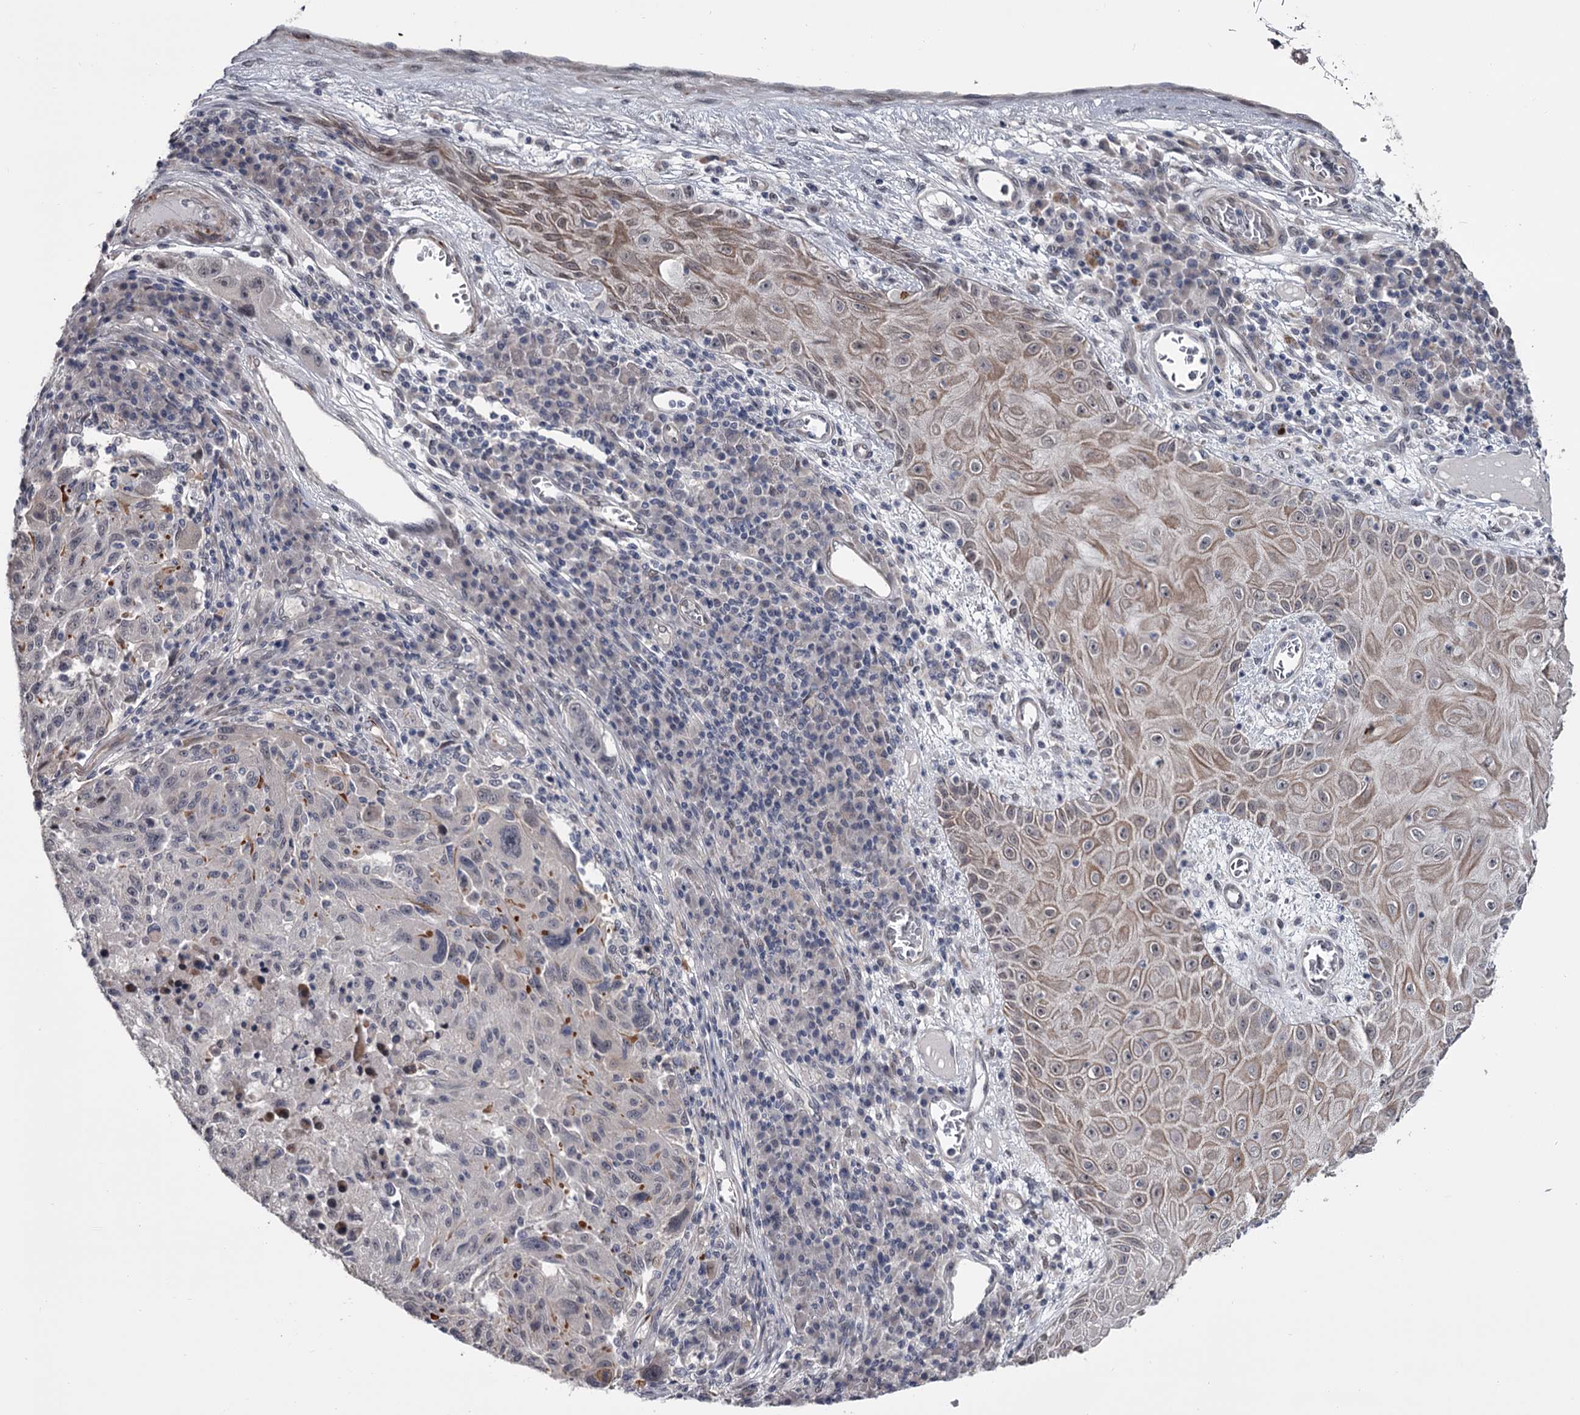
{"staining": {"intensity": "negative", "quantity": "none", "location": "none"}, "tissue": "melanoma", "cell_type": "Tumor cells", "image_type": "cancer", "snomed": [{"axis": "morphology", "description": "Malignant melanoma, NOS"}, {"axis": "topography", "description": "Skin"}], "caption": "The immunohistochemistry (IHC) image has no significant positivity in tumor cells of malignant melanoma tissue. The staining is performed using DAB brown chromogen with nuclei counter-stained in using hematoxylin.", "gene": "PRPF40B", "patient": {"sex": "male", "age": 53}}